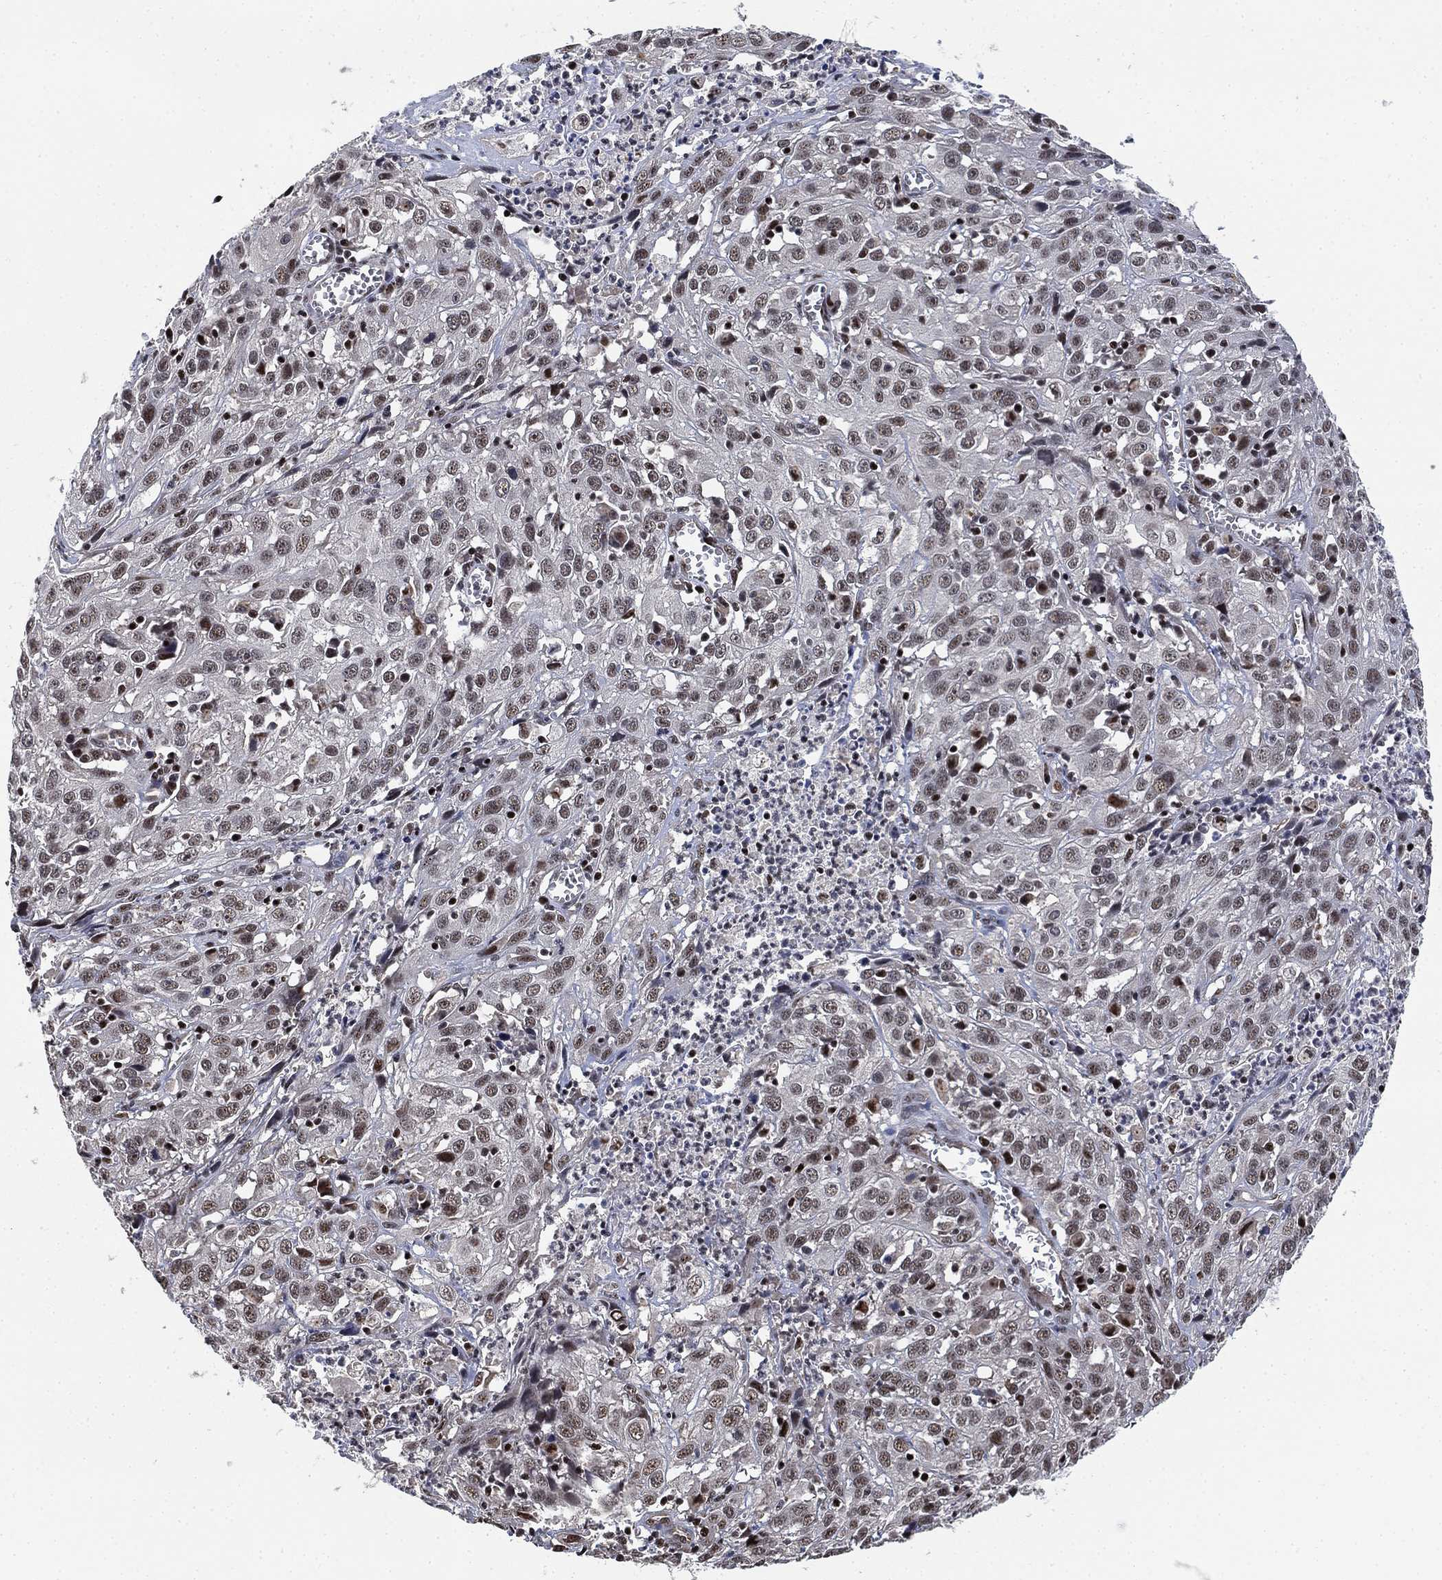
{"staining": {"intensity": "moderate", "quantity": "<25%", "location": "nuclear"}, "tissue": "cervical cancer", "cell_type": "Tumor cells", "image_type": "cancer", "snomed": [{"axis": "morphology", "description": "Squamous cell carcinoma, NOS"}, {"axis": "topography", "description": "Cervix"}], "caption": "Tumor cells reveal low levels of moderate nuclear positivity in about <25% of cells in human cervical cancer (squamous cell carcinoma).", "gene": "ZSCAN30", "patient": {"sex": "female", "age": 32}}